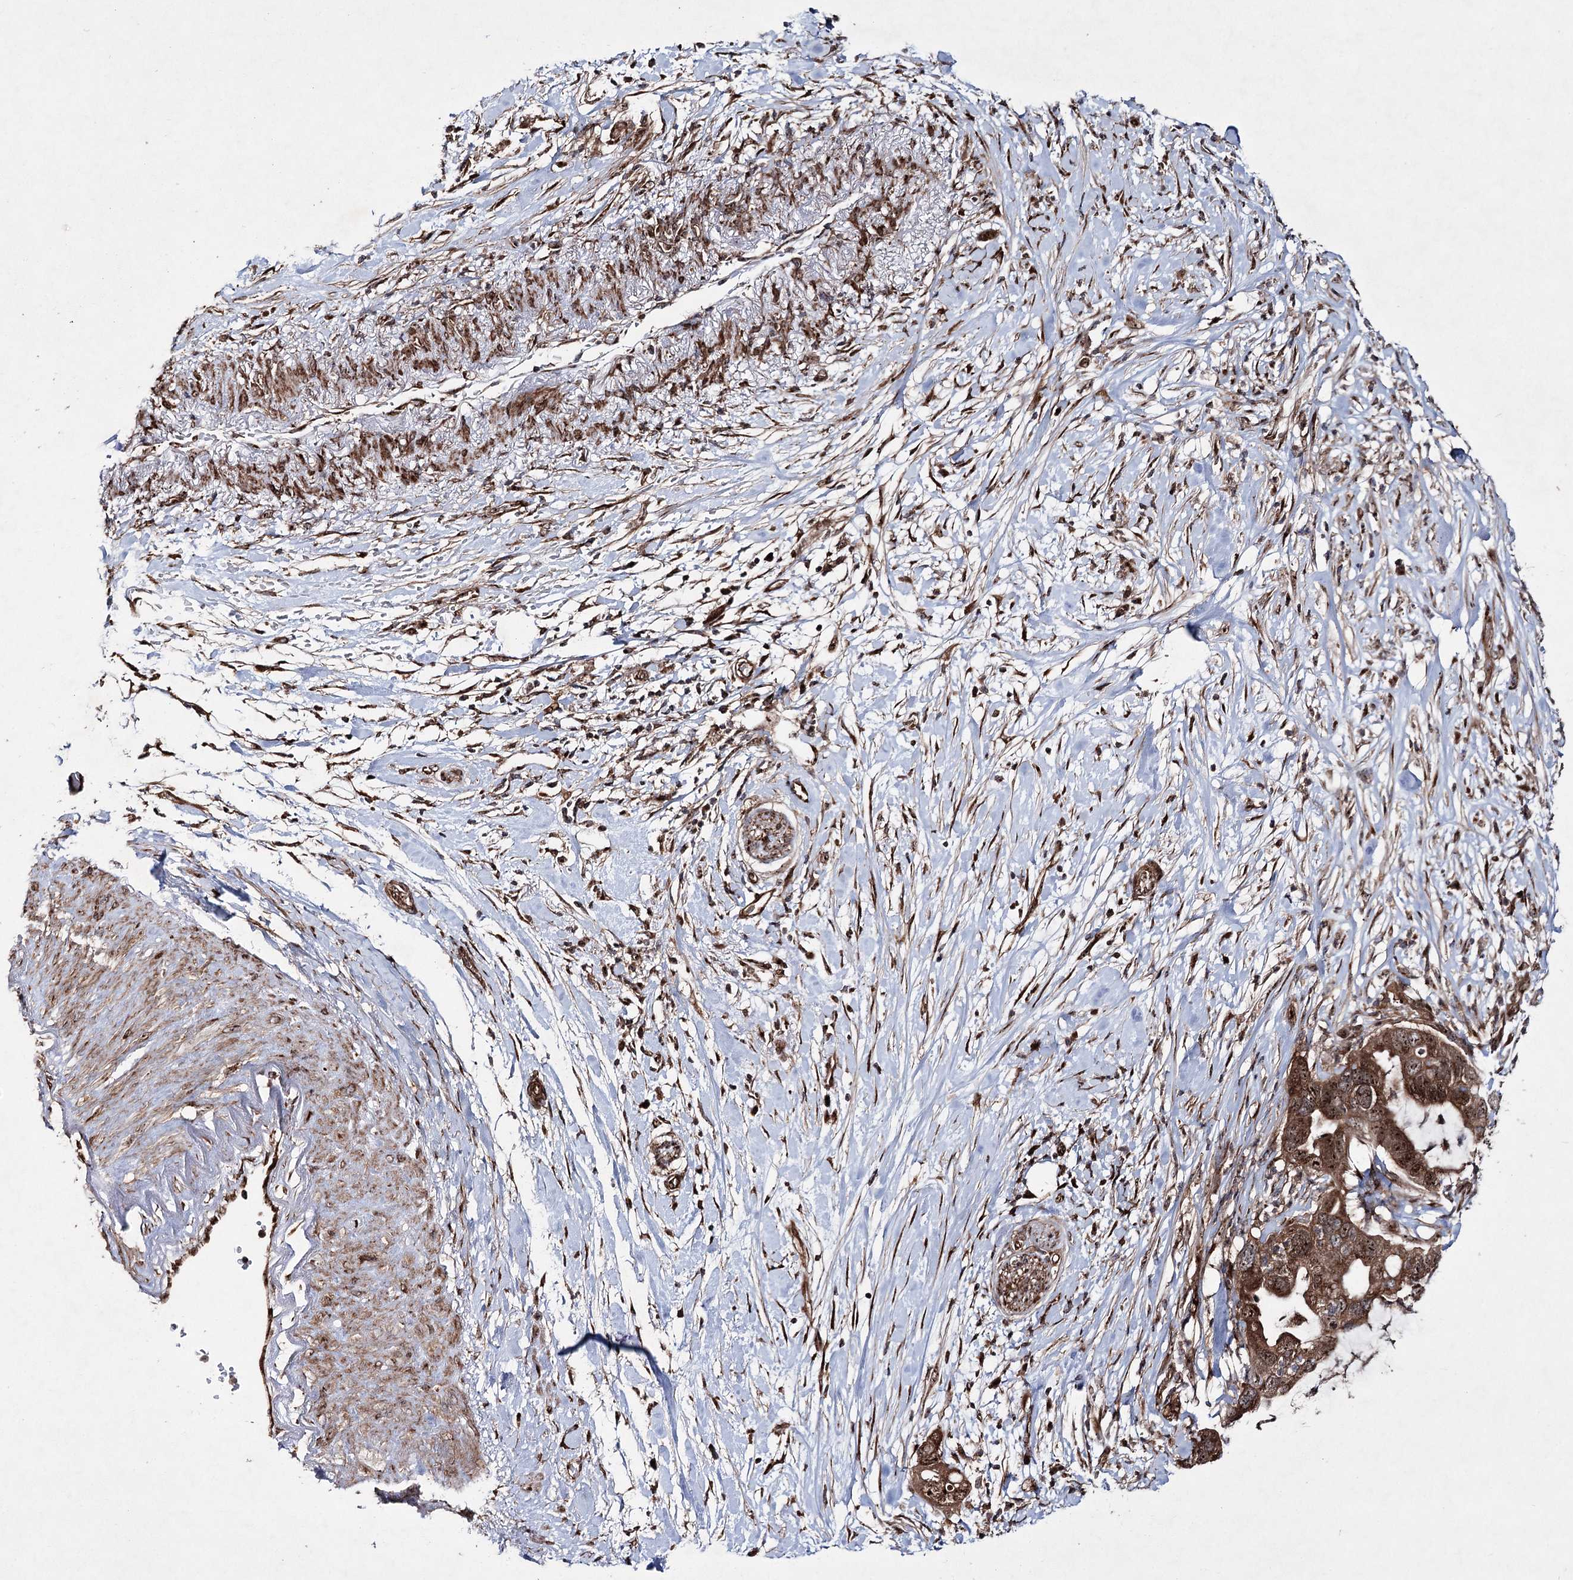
{"staining": {"intensity": "moderate", "quantity": ">75%", "location": "cytoplasmic/membranous,nuclear"}, "tissue": "pancreatic cancer", "cell_type": "Tumor cells", "image_type": "cancer", "snomed": [{"axis": "morphology", "description": "Adenocarcinoma, NOS"}, {"axis": "topography", "description": "Pancreas"}], "caption": "Pancreatic cancer (adenocarcinoma) tissue shows moderate cytoplasmic/membranous and nuclear expression in about >75% of tumor cells", "gene": "SERINC5", "patient": {"sex": "female", "age": 71}}